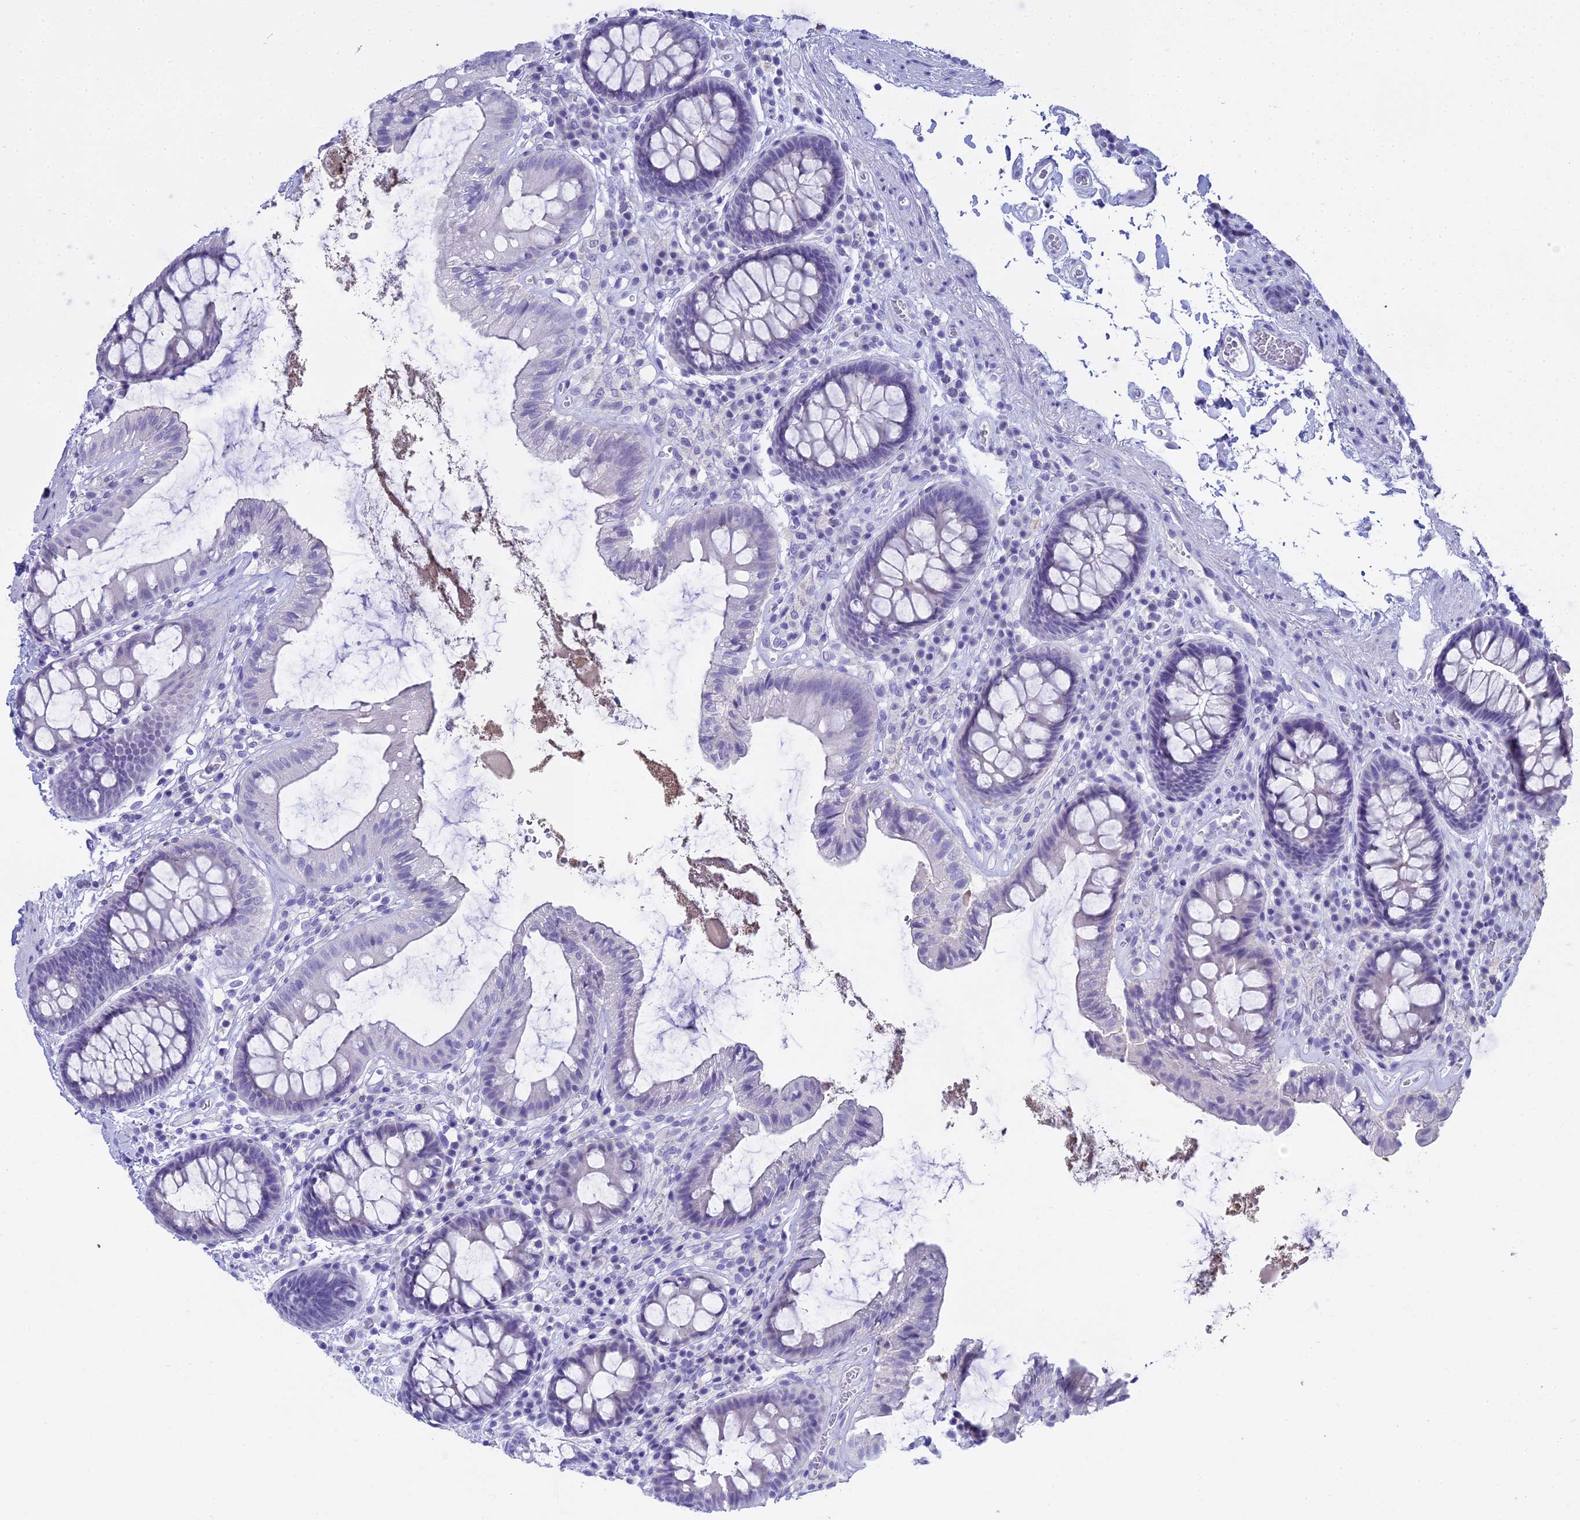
{"staining": {"intensity": "negative", "quantity": "none", "location": "none"}, "tissue": "colon", "cell_type": "Endothelial cells", "image_type": "normal", "snomed": [{"axis": "morphology", "description": "Normal tissue, NOS"}, {"axis": "topography", "description": "Colon"}], "caption": "Immunohistochemical staining of unremarkable human colon demonstrates no significant staining in endothelial cells. (DAB IHC visualized using brightfield microscopy, high magnification).", "gene": "S100A7", "patient": {"sex": "male", "age": 84}}